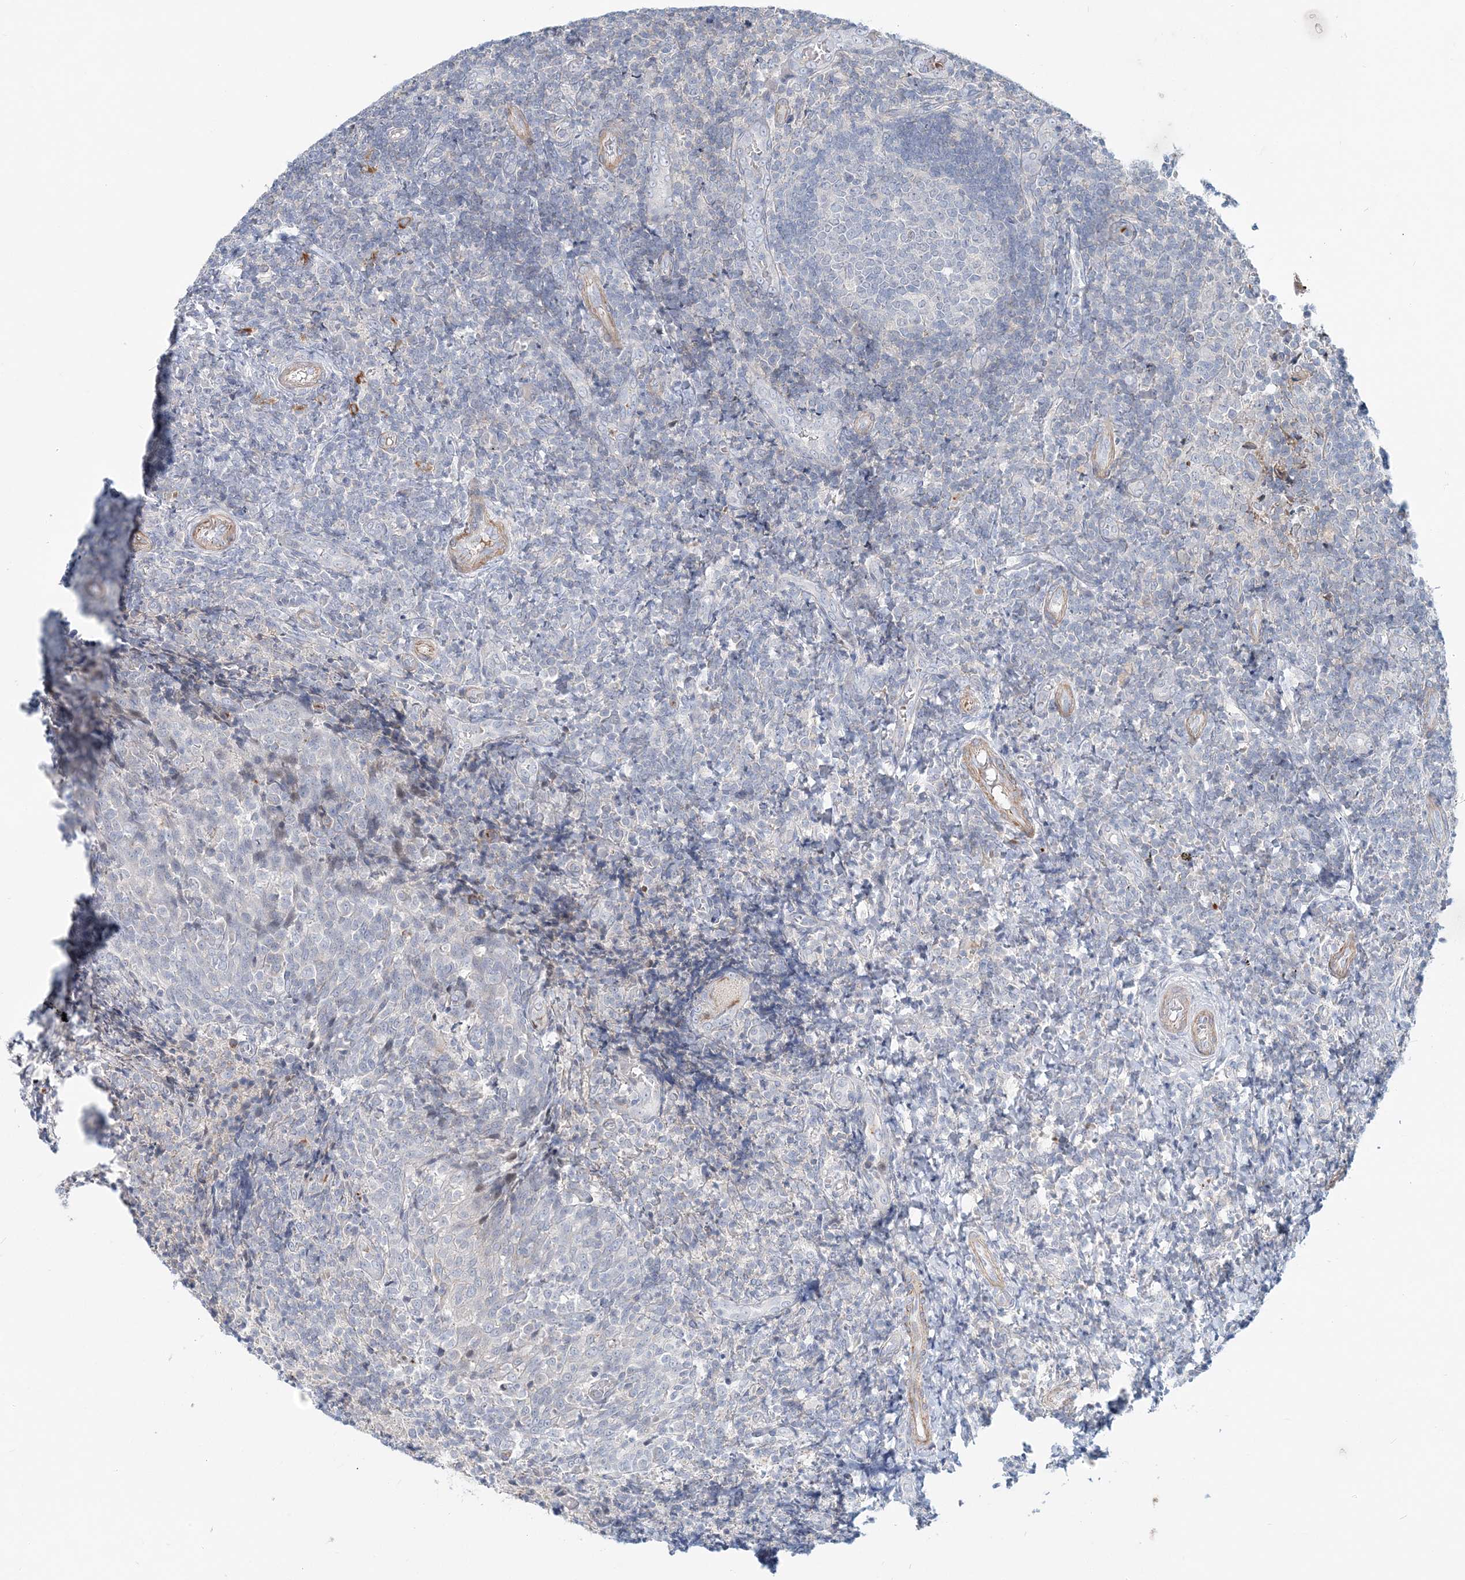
{"staining": {"intensity": "negative", "quantity": "none", "location": "none"}, "tissue": "tonsil", "cell_type": "Germinal center cells", "image_type": "normal", "snomed": [{"axis": "morphology", "description": "Normal tissue, NOS"}, {"axis": "topography", "description": "Tonsil"}], "caption": "This is an immunohistochemistry image of benign human tonsil. There is no expression in germinal center cells.", "gene": "DNAH5", "patient": {"sex": "female", "age": 19}}